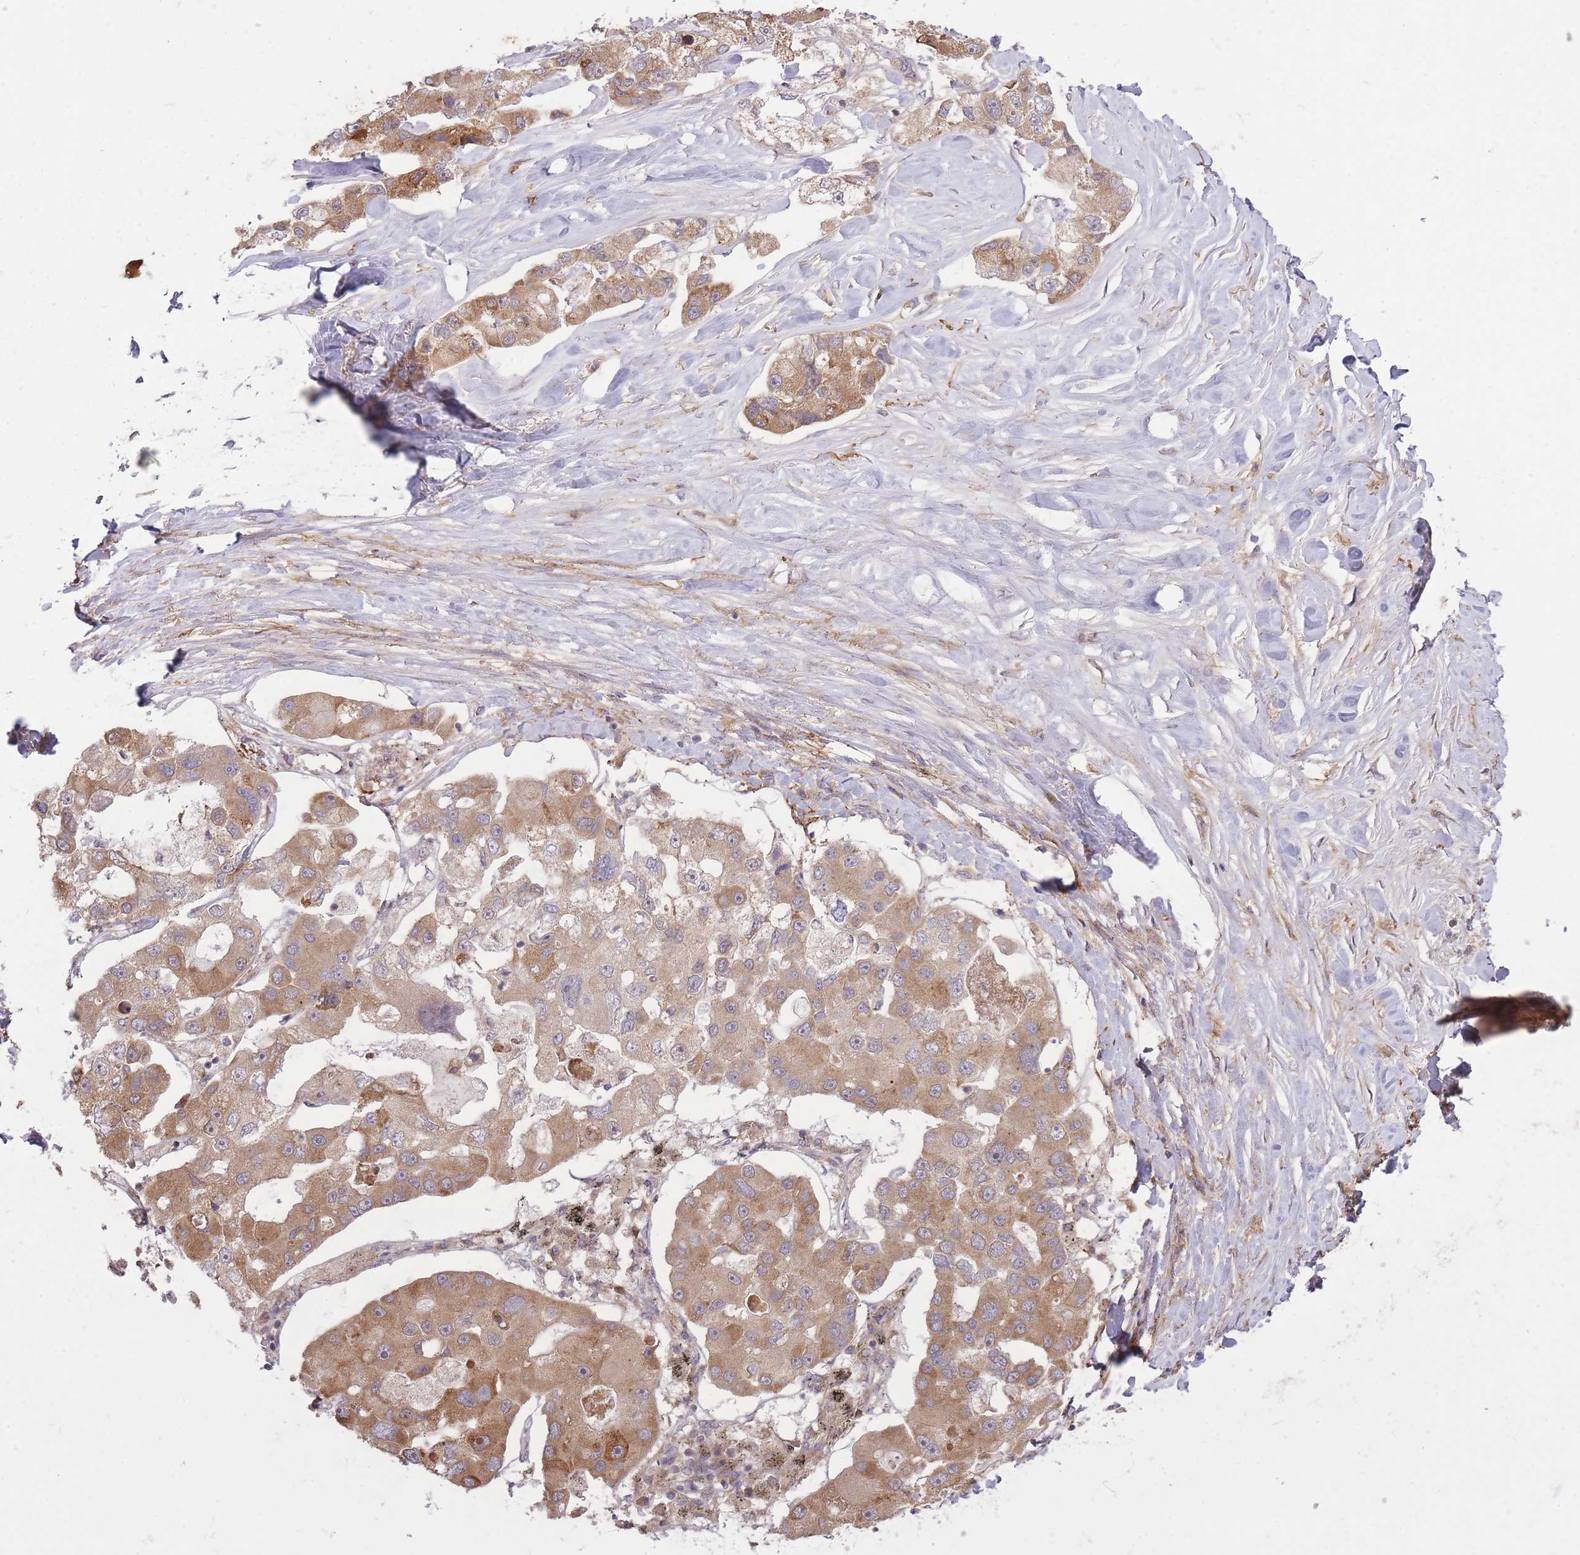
{"staining": {"intensity": "moderate", "quantity": ">75%", "location": "cytoplasmic/membranous"}, "tissue": "lung cancer", "cell_type": "Tumor cells", "image_type": "cancer", "snomed": [{"axis": "morphology", "description": "Adenocarcinoma, NOS"}, {"axis": "topography", "description": "Lung"}], "caption": "Immunohistochemistry (IHC) image of neoplastic tissue: lung adenocarcinoma stained using immunohistochemistry (IHC) demonstrates medium levels of moderate protein expression localized specifically in the cytoplasmic/membranous of tumor cells, appearing as a cytoplasmic/membranous brown color.", "gene": "ZNF391", "patient": {"sex": "female", "age": 54}}